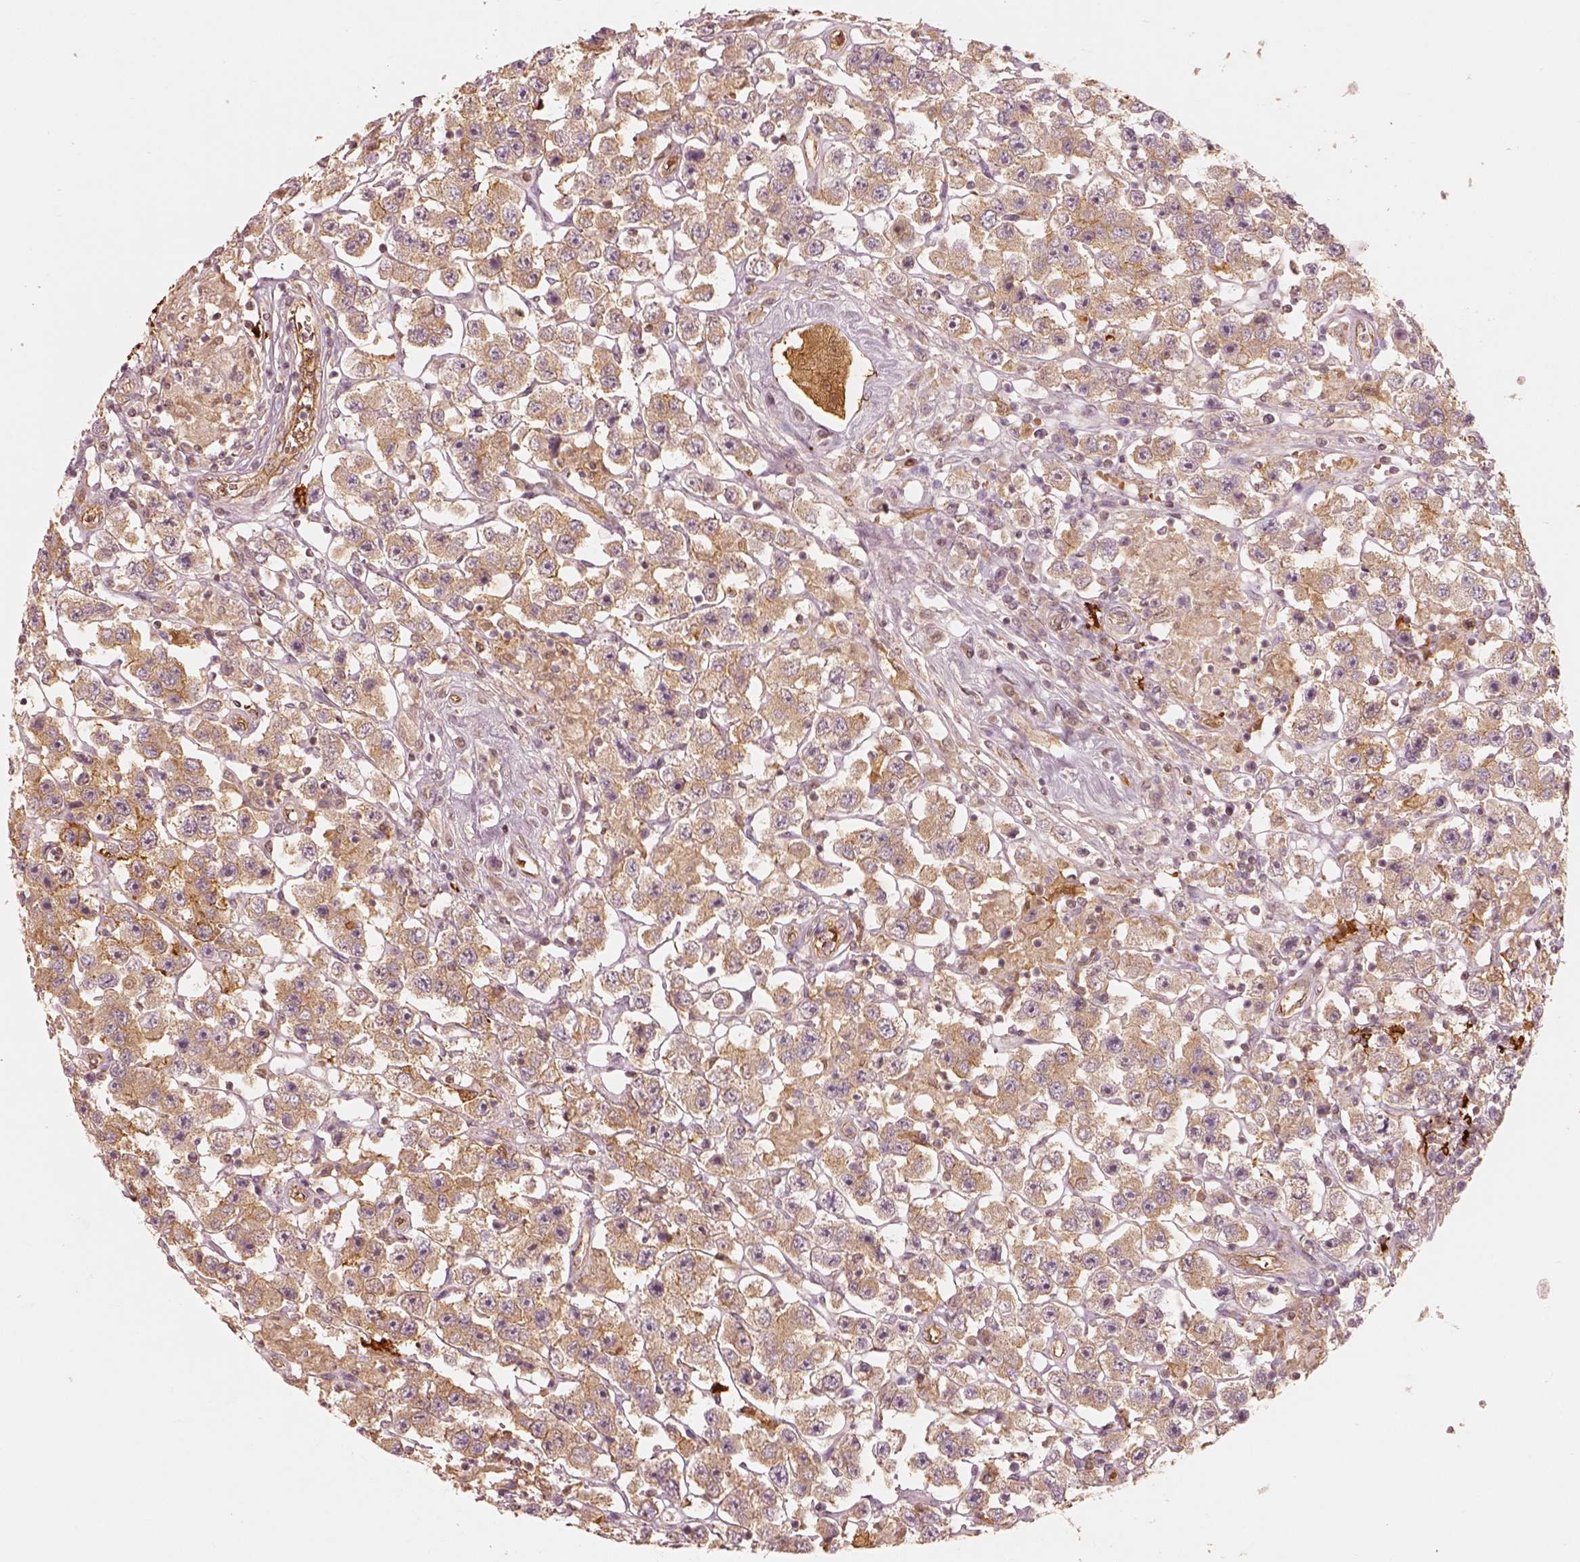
{"staining": {"intensity": "moderate", "quantity": ">75%", "location": "cytoplasmic/membranous"}, "tissue": "testis cancer", "cell_type": "Tumor cells", "image_type": "cancer", "snomed": [{"axis": "morphology", "description": "Seminoma, NOS"}, {"axis": "topography", "description": "Testis"}], "caption": "Seminoma (testis) stained for a protein (brown) displays moderate cytoplasmic/membranous positive staining in approximately >75% of tumor cells.", "gene": "FSCN1", "patient": {"sex": "male", "age": 45}}